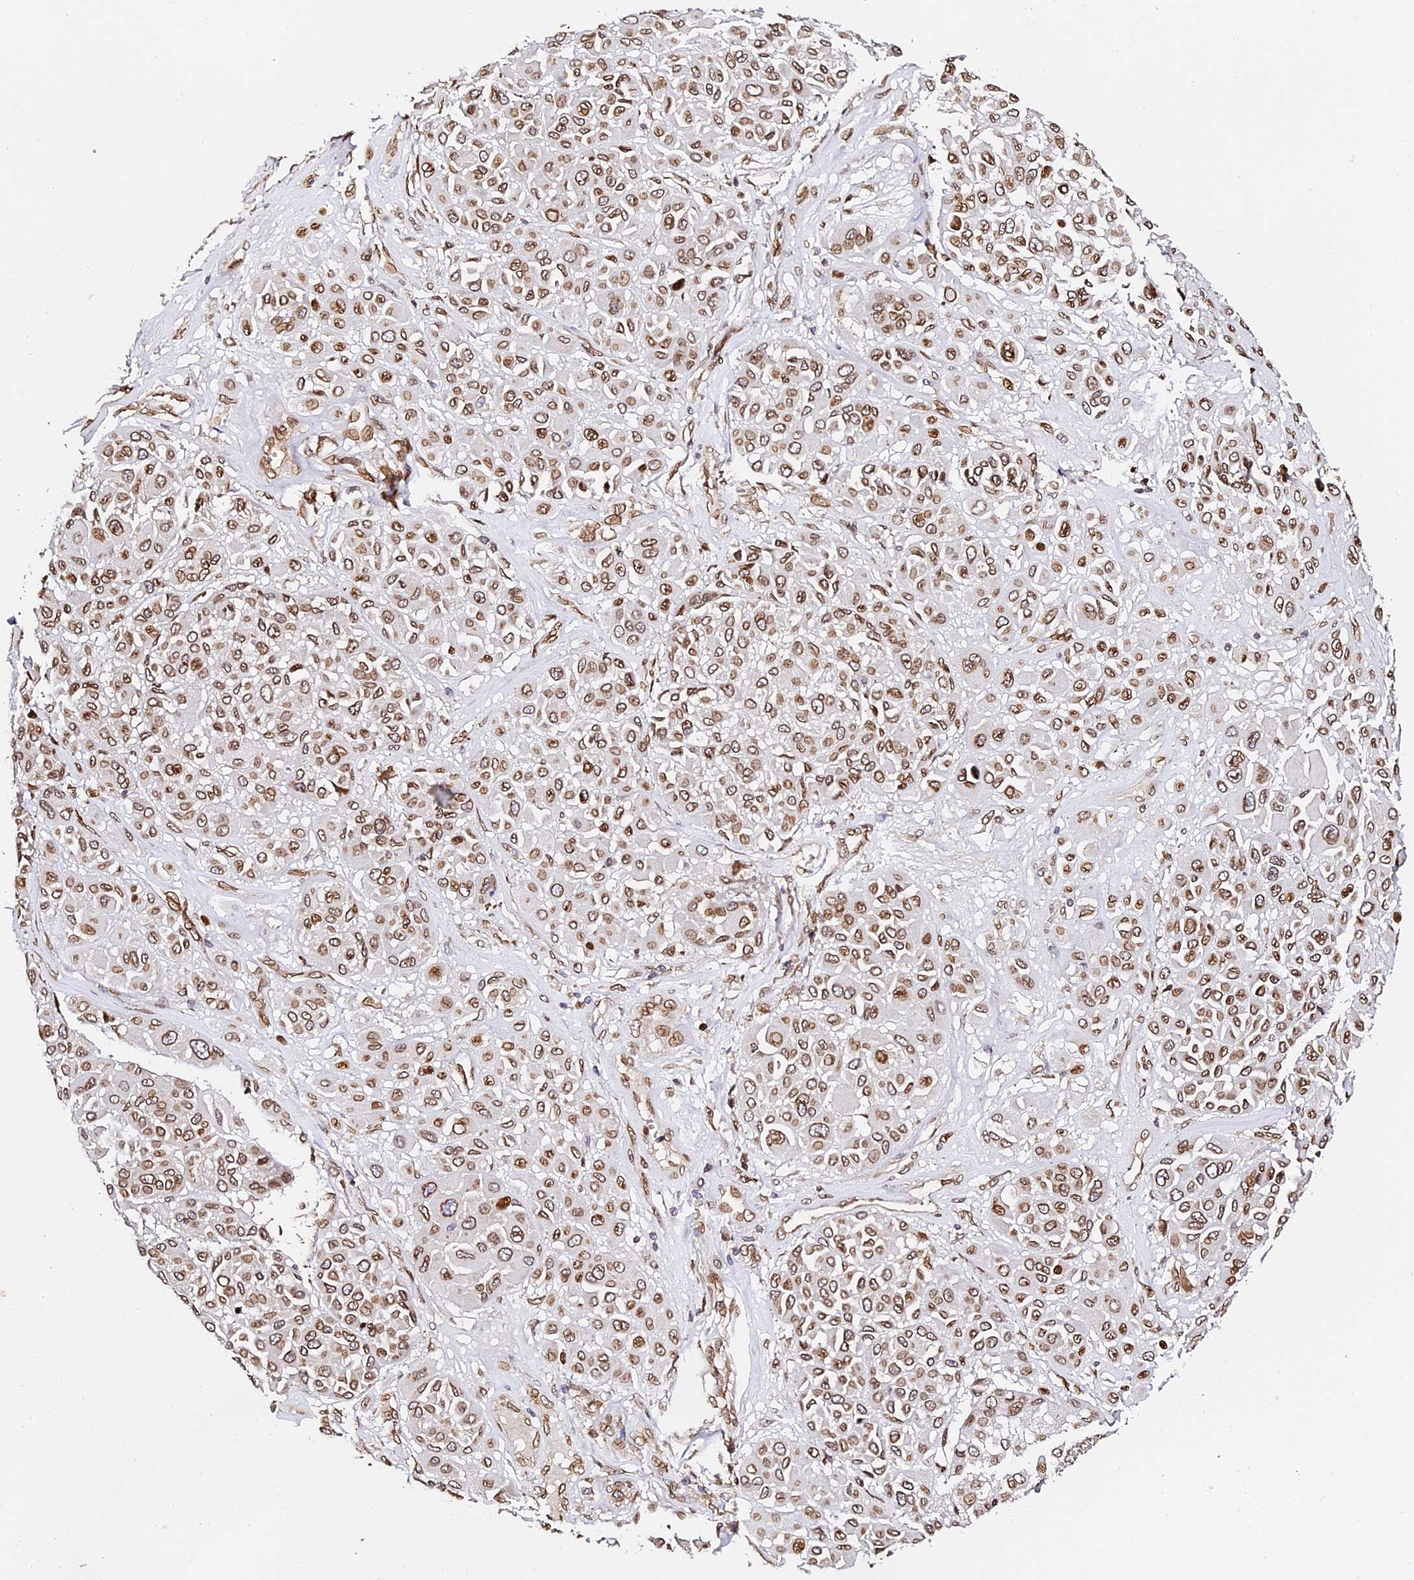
{"staining": {"intensity": "moderate", "quantity": ">75%", "location": "cytoplasmic/membranous,nuclear"}, "tissue": "melanoma", "cell_type": "Tumor cells", "image_type": "cancer", "snomed": [{"axis": "morphology", "description": "Malignant melanoma, Metastatic site"}, {"axis": "topography", "description": "Soft tissue"}], "caption": "Immunohistochemistry (DAB) staining of malignant melanoma (metastatic site) exhibits moderate cytoplasmic/membranous and nuclear protein staining in about >75% of tumor cells.", "gene": "ANAPC5", "patient": {"sex": "male", "age": 41}}